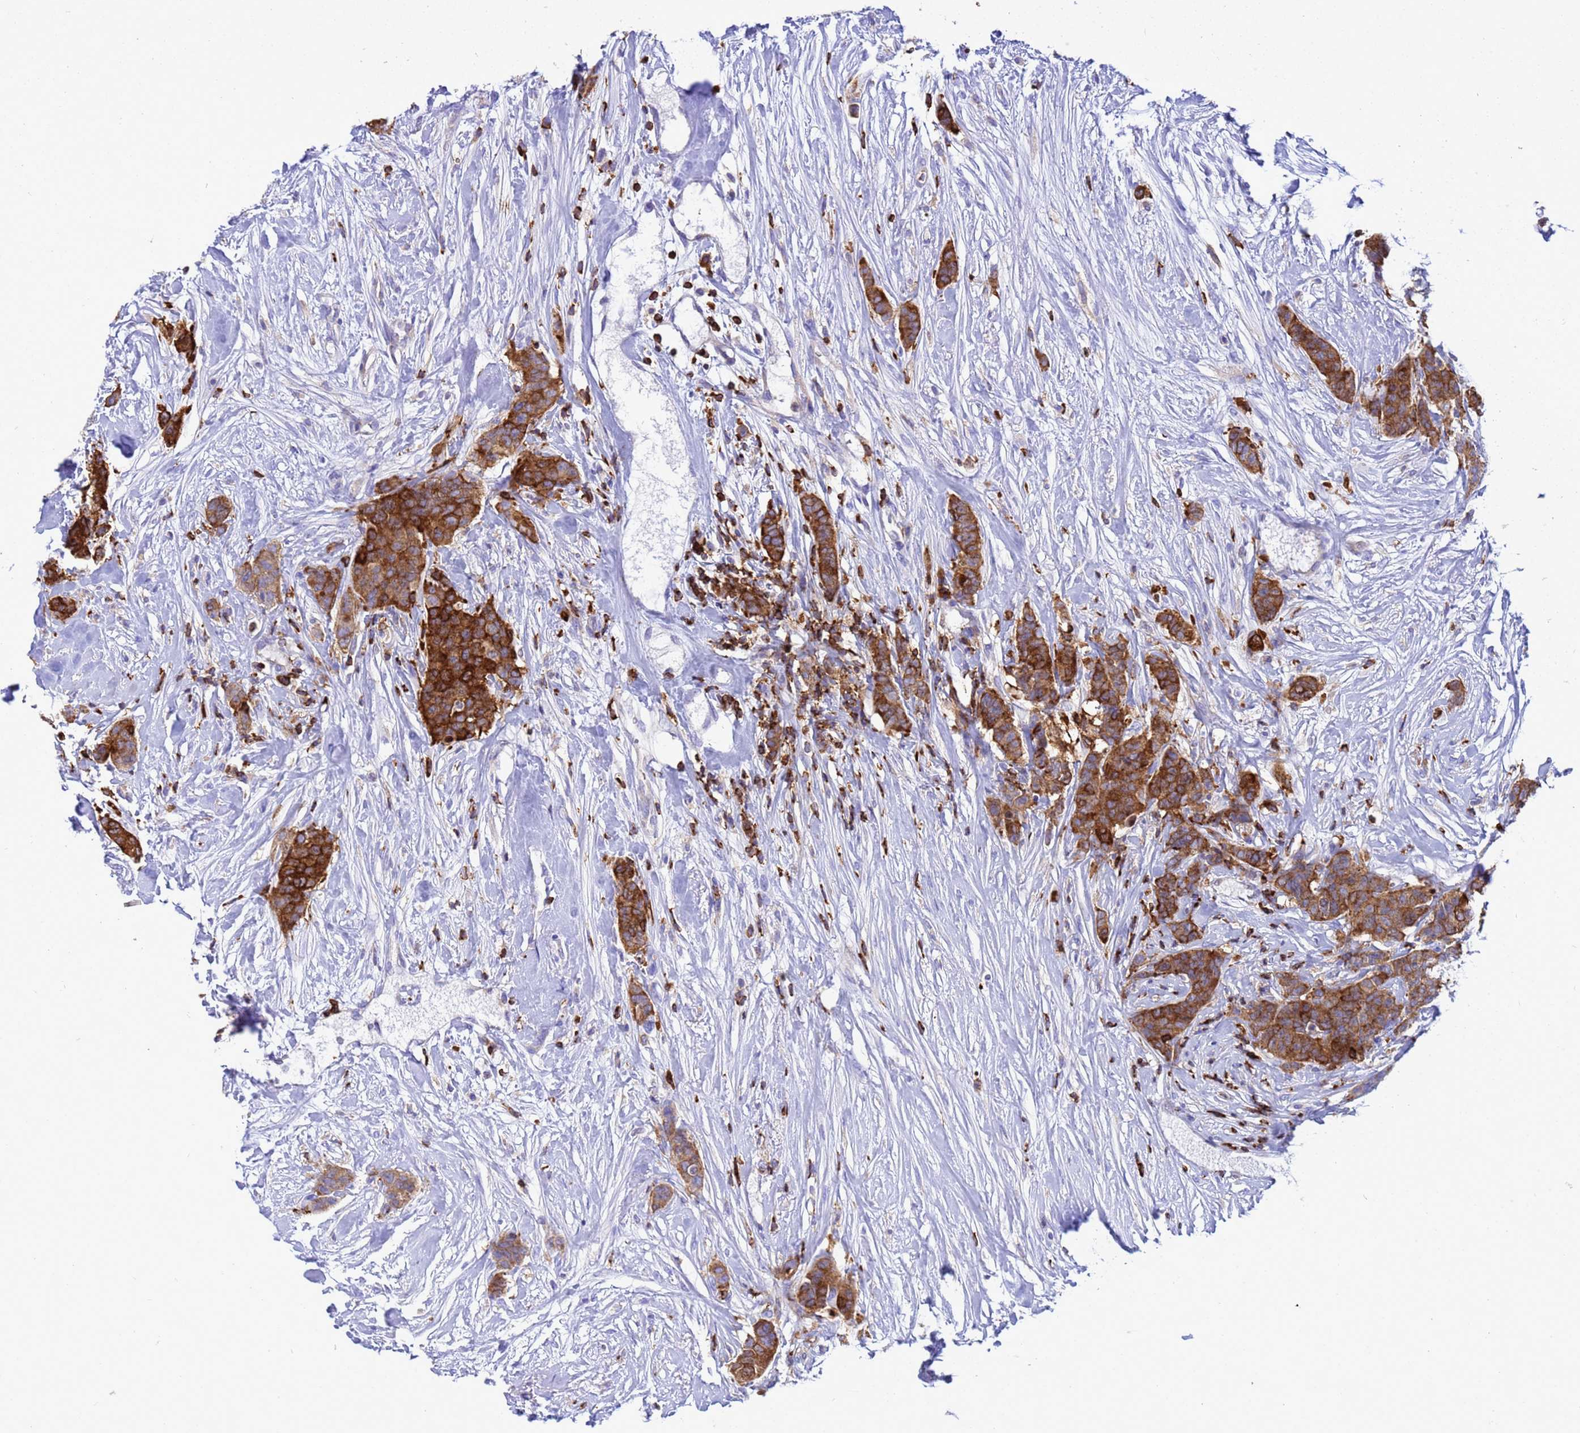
{"staining": {"intensity": "strong", "quantity": ">75%", "location": "cytoplasmic/membranous"}, "tissue": "breast cancer", "cell_type": "Tumor cells", "image_type": "cancer", "snomed": [{"axis": "morphology", "description": "Duct carcinoma"}, {"axis": "topography", "description": "Breast"}], "caption": "A high-resolution micrograph shows immunohistochemistry staining of breast cancer (infiltrating ductal carcinoma), which demonstrates strong cytoplasmic/membranous expression in approximately >75% of tumor cells.", "gene": "EZR", "patient": {"sex": "female", "age": 40}}